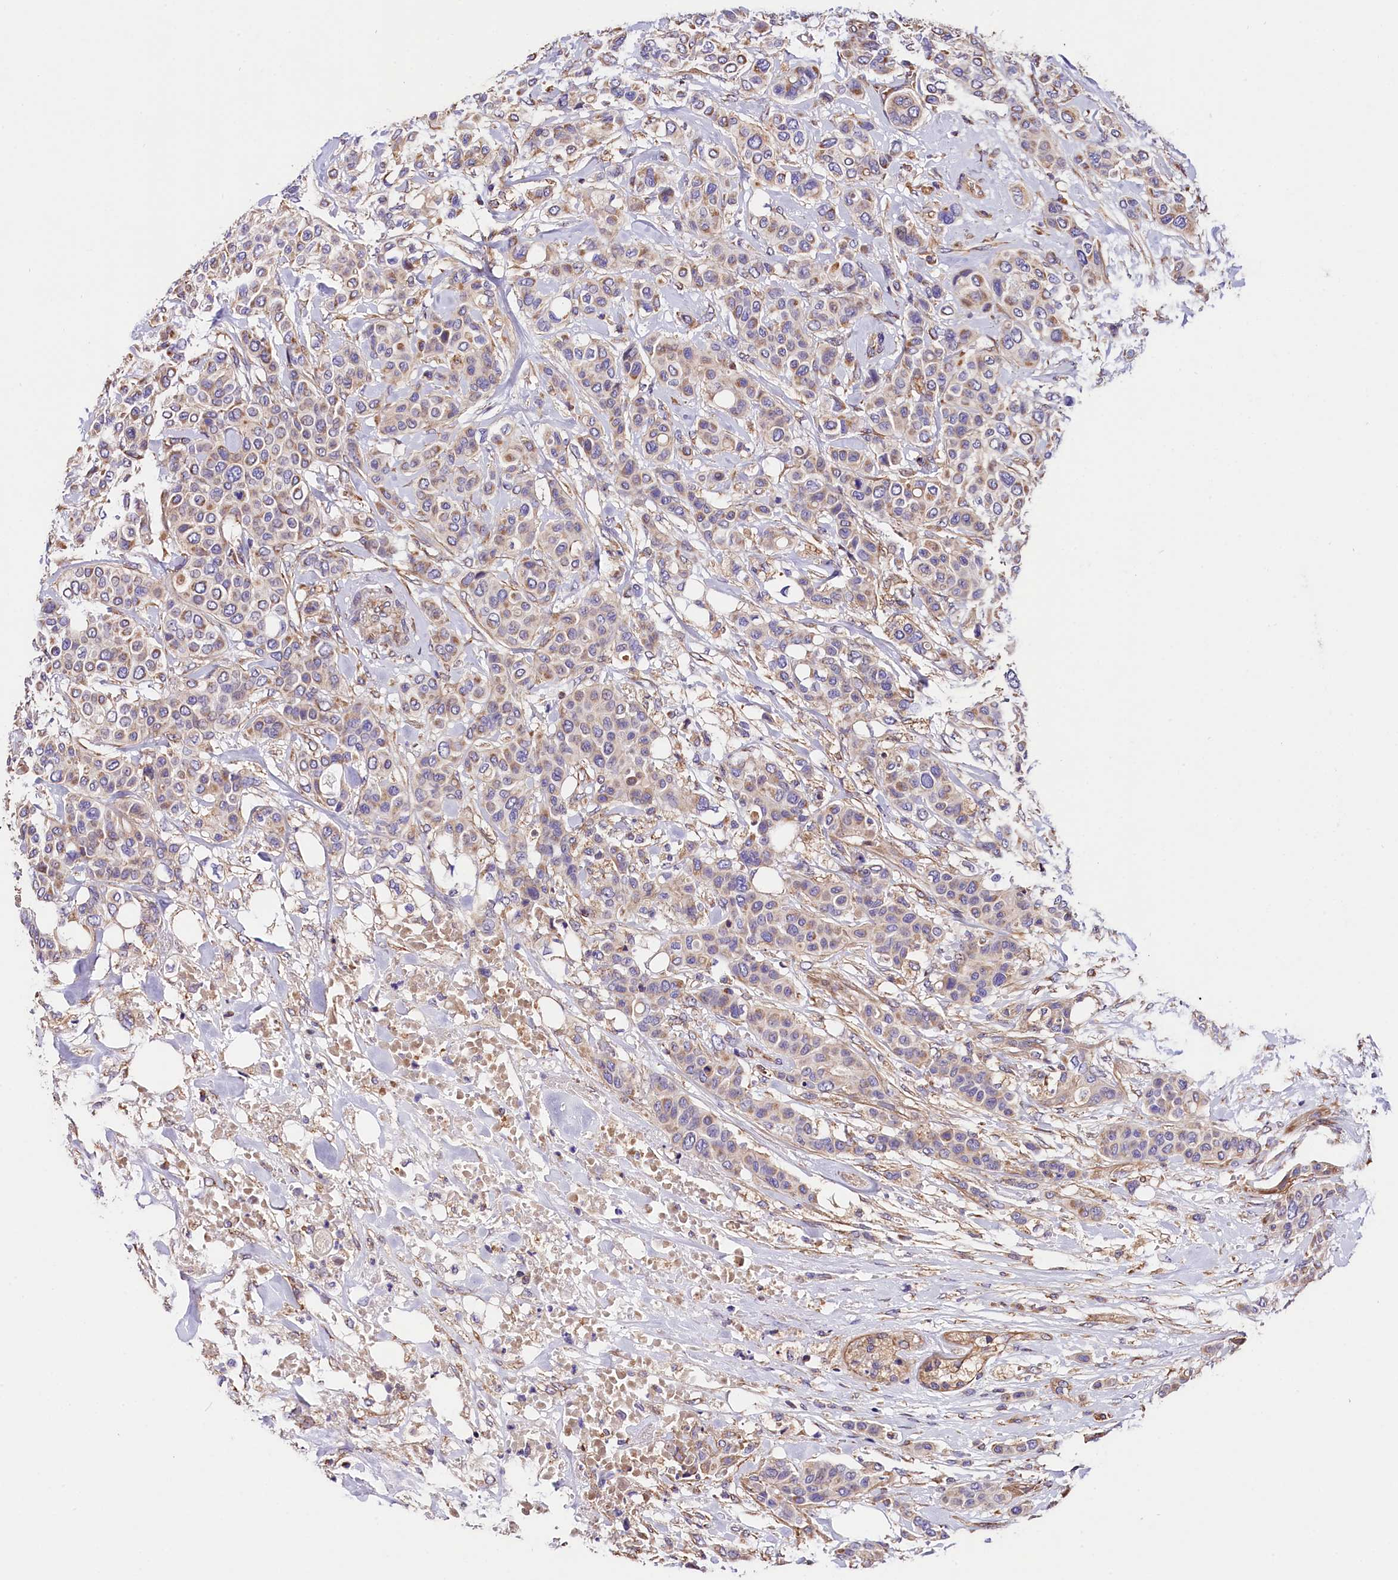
{"staining": {"intensity": "weak", "quantity": "<25%", "location": "cytoplasmic/membranous"}, "tissue": "breast cancer", "cell_type": "Tumor cells", "image_type": "cancer", "snomed": [{"axis": "morphology", "description": "Lobular carcinoma"}, {"axis": "topography", "description": "Breast"}], "caption": "There is no significant staining in tumor cells of breast lobular carcinoma.", "gene": "ACAA2", "patient": {"sex": "female", "age": 51}}